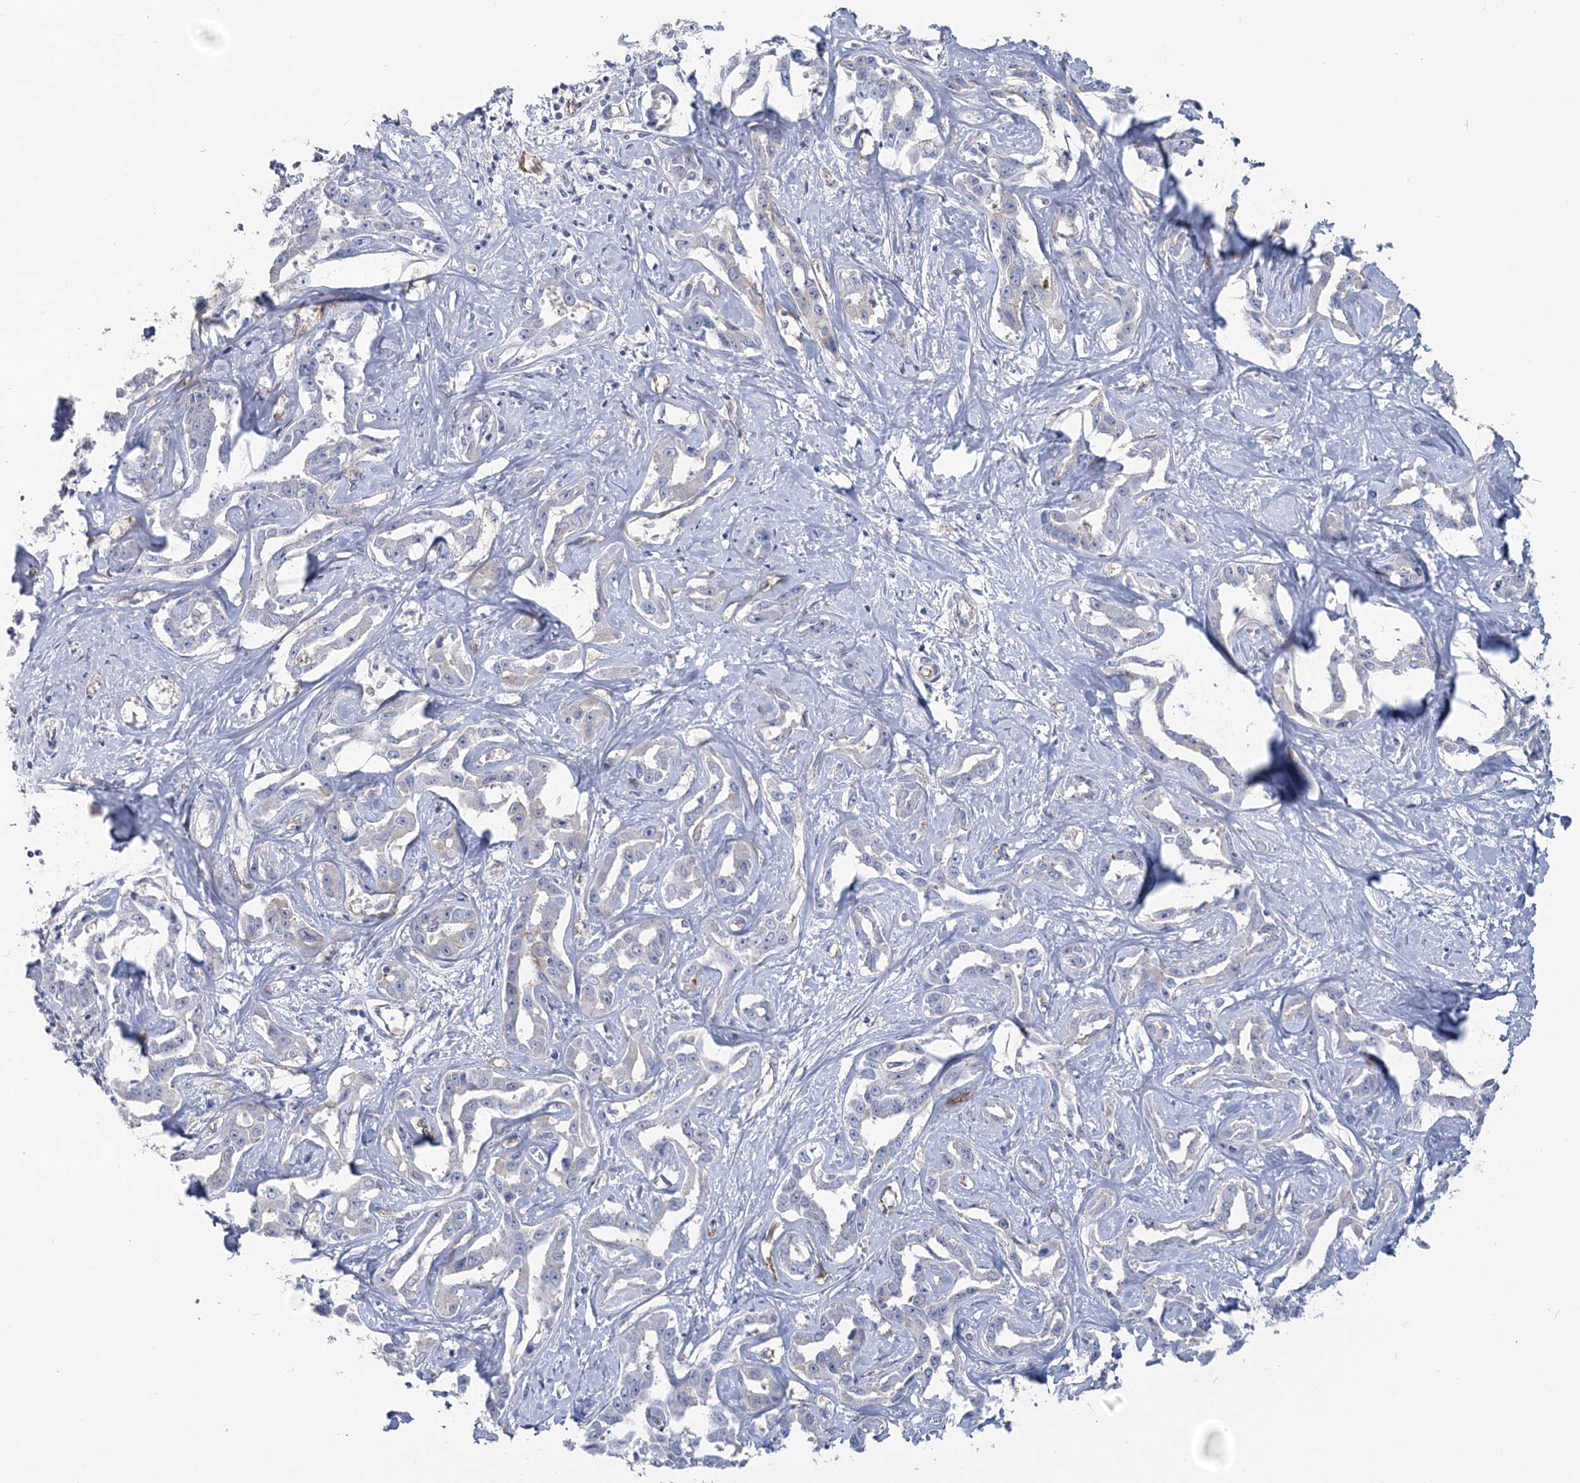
{"staining": {"intensity": "negative", "quantity": "none", "location": "none"}, "tissue": "liver cancer", "cell_type": "Tumor cells", "image_type": "cancer", "snomed": [{"axis": "morphology", "description": "Cholangiocarcinoma"}, {"axis": "topography", "description": "Liver"}], "caption": "Immunohistochemistry of liver cholangiocarcinoma reveals no positivity in tumor cells.", "gene": "RAB11FIP5", "patient": {"sex": "male", "age": 59}}